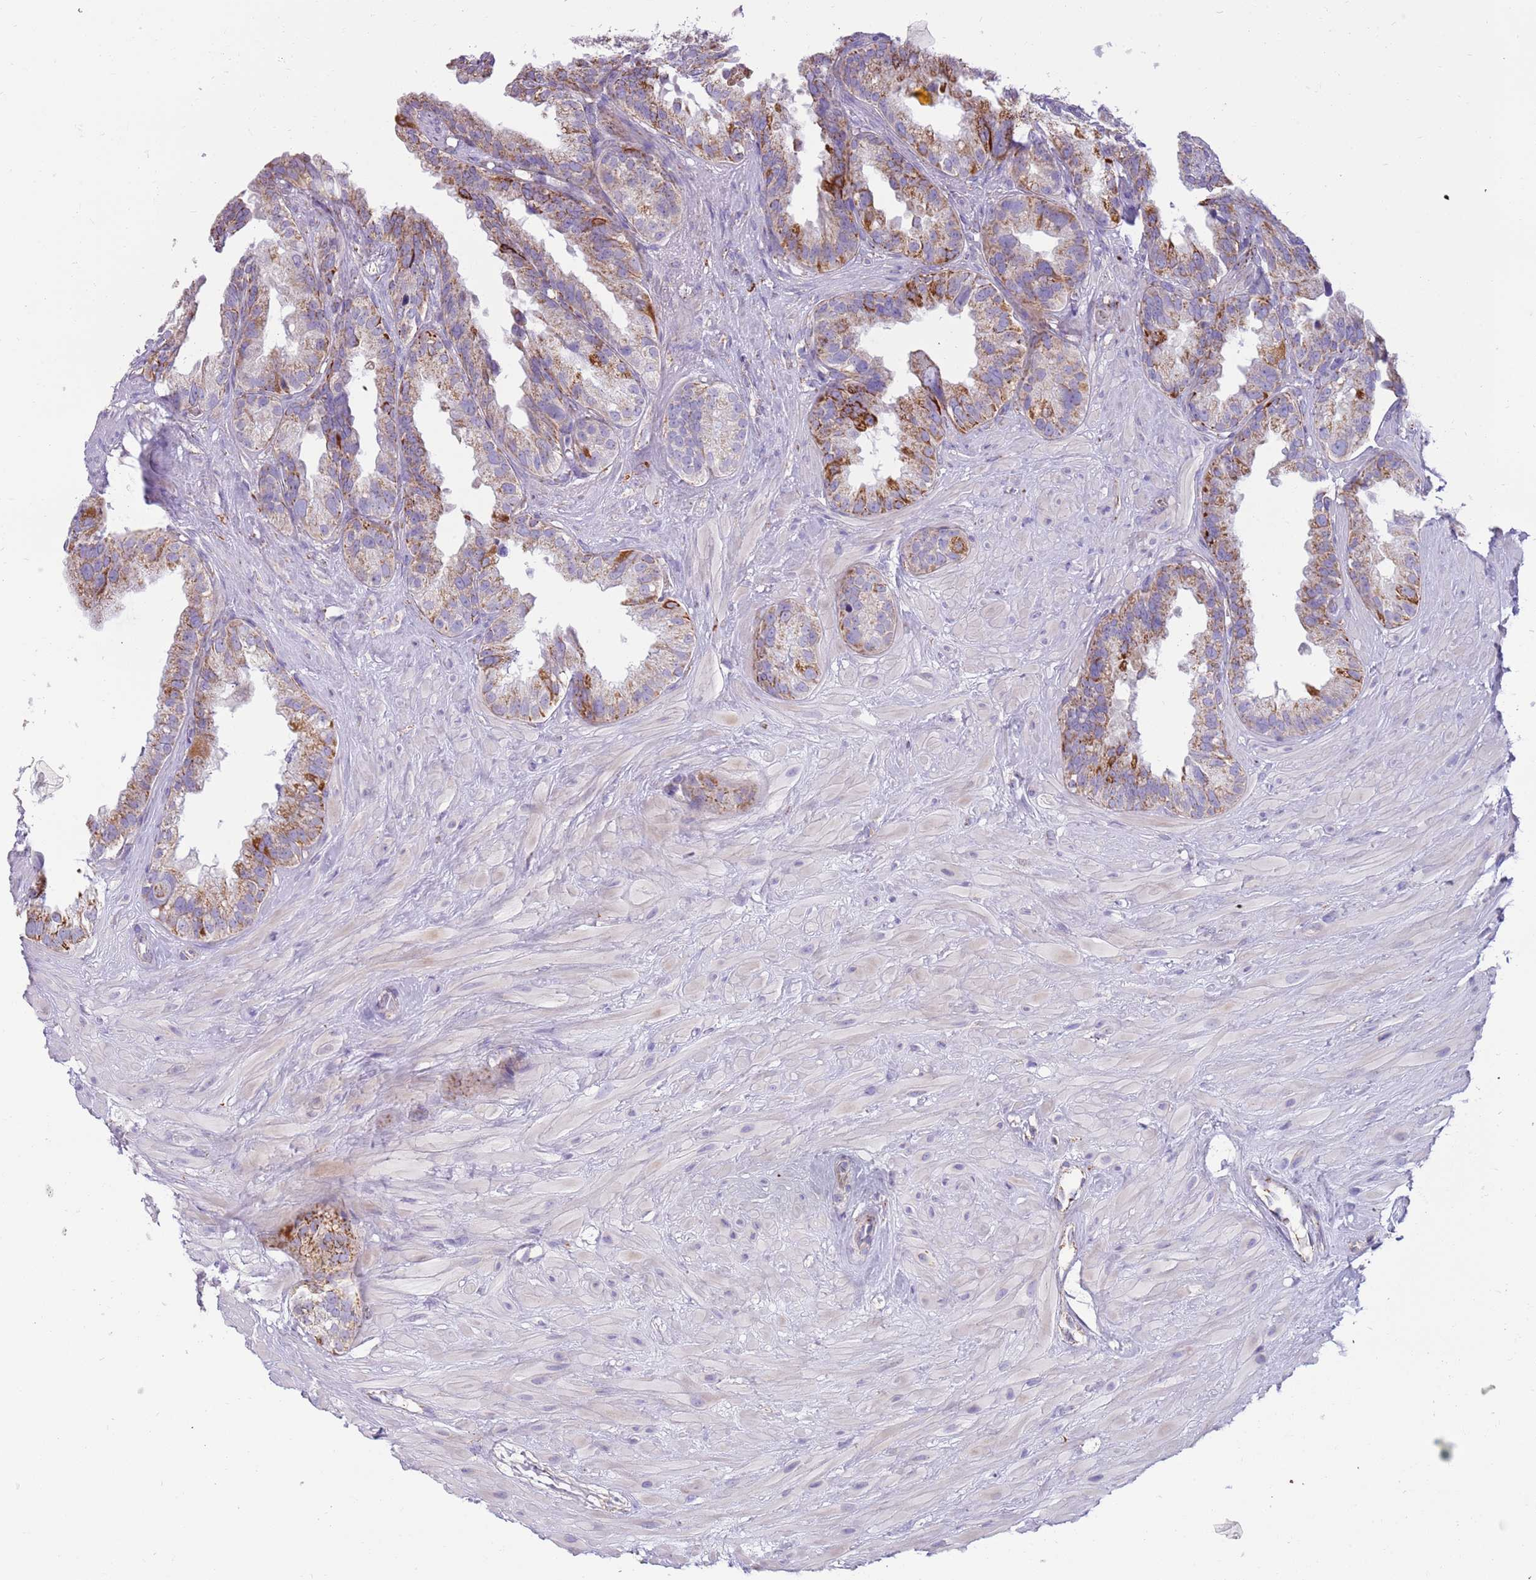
{"staining": {"intensity": "moderate", "quantity": "25%-75%", "location": "cytoplasmic/membranous"}, "tissue": "seminal vesicle", "cell_type": "Glandular cells", "image_type": "normal", "snomed": [{"axis": "morphology", "description": "Normal tissue, NOS"}, {"axis": "topography", "description": "Seminal veicle"}], "caption": "Protein expression analysis of benign seminal vesicle displays moderate cytoplasmic/membranous positivity in approximately 25%-75% of glandular cells. The staining was performed using DAB (3,3'-diaminobenzidine), with brown indicating positive protein expression. Nuclei are stained blue with hematoxylin.", "gene": "RNF222", "patient": {"sex": "male", "age": 80}}